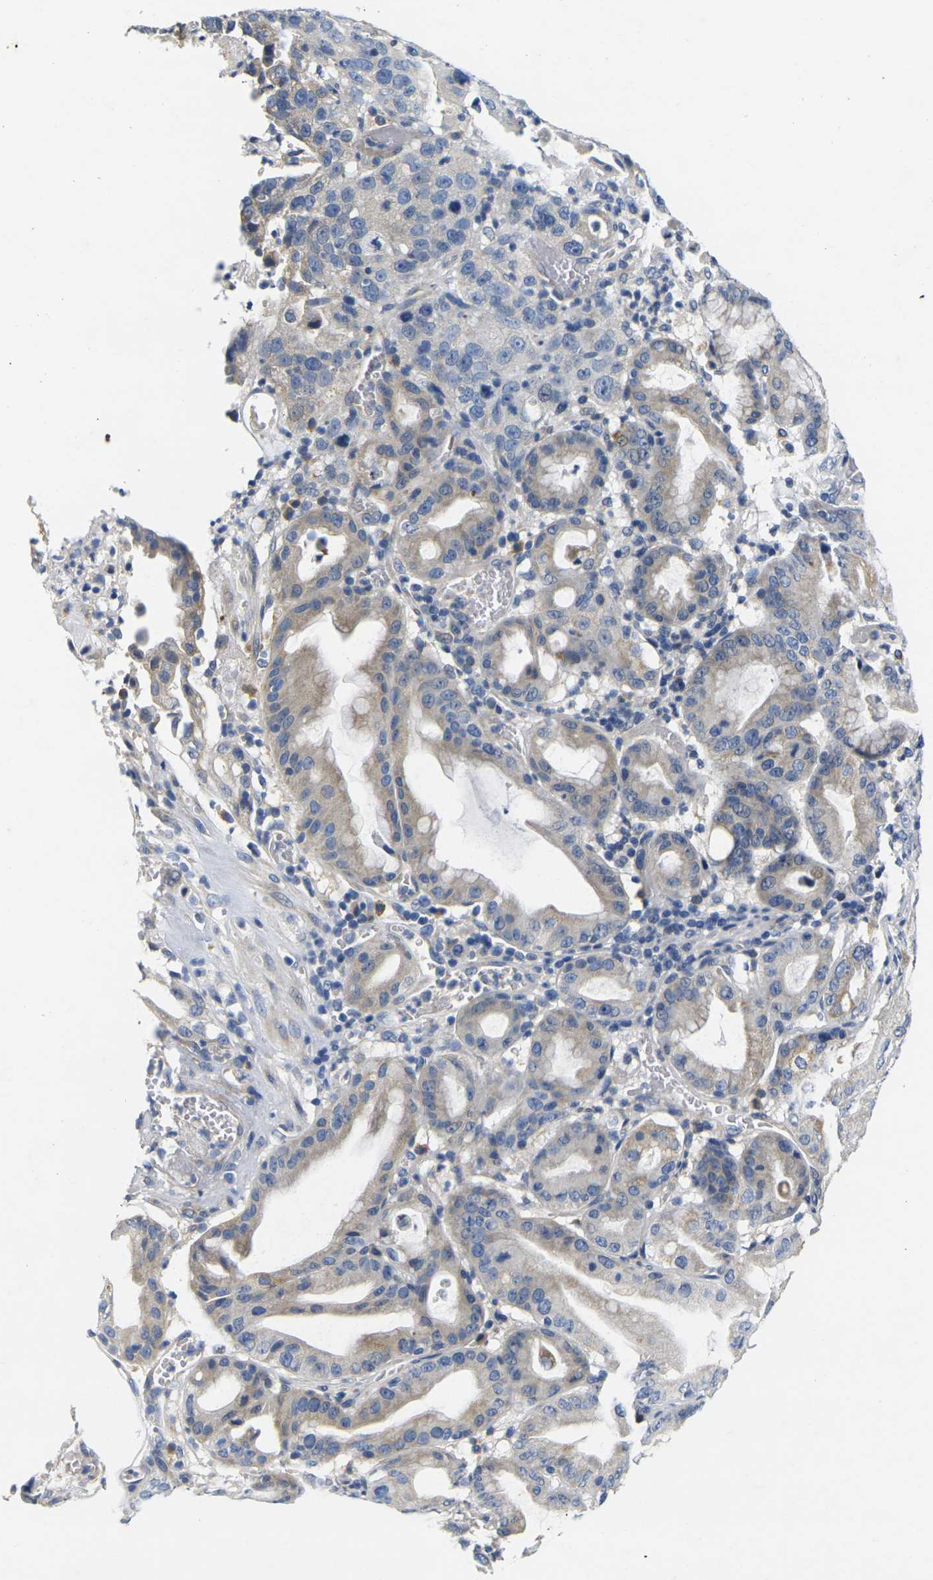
{"staining": {"intensity": "moderate", "quantity": "<25%", "location": "cytoplasmic/membranous"}, "tissue": "stomach cancer", "cell_type": "Tumor cells", "image_type": "cancer", "snomed": [{"axis": "morphology", "description": "Normal tissue, NOS"}, {"axis": "morphology", "description": "Adenocarcinoma, NOS"}, {"axis": "topography", "description": "Stomach"}], "caption": "This micrograph shows stomach adenocarcinoma stained with immunohistochemistry to label a protein in brown. The cytoplasmic/membranous of tumor cells show moderate positivity for the protein. Nuclei are counter-stained blue.", "gene": "NOCT", "patient": {"sex": "male", "age": 48}}